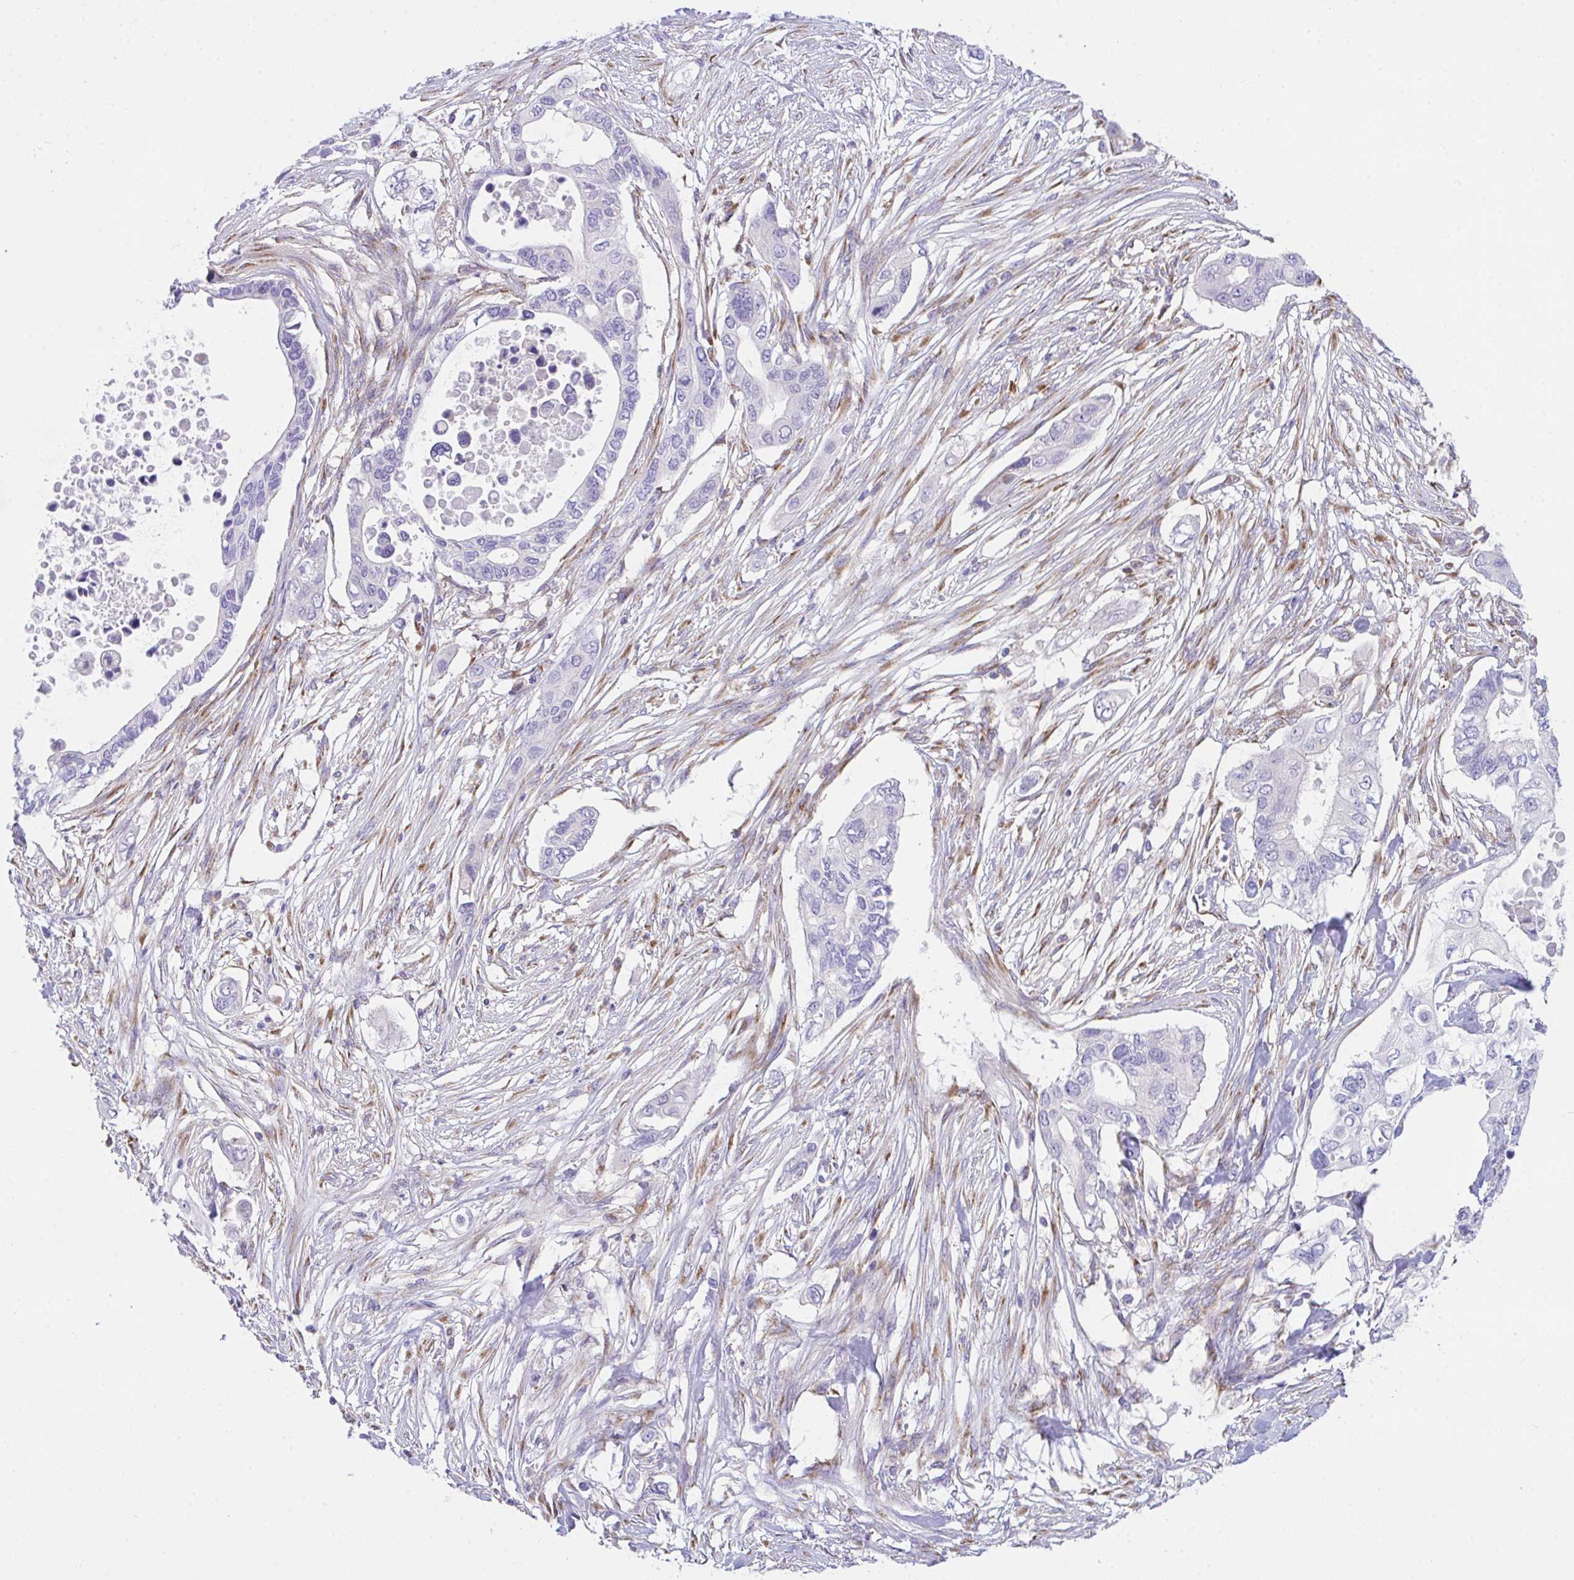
{"staining": {"intensity": "negative", "quantity": "none", "location": "none"}, "tissue": "pancreatic cancer", "cell_type": "Tumor cells", "image_type": "cancer", "snomed": [{"axis": "morphology", "description": "Adenocarcinoma, NOS"}, {"axis": "topography", "description": "Pancreas"}], "caption": "The micrograph demonstrates no staining of tumor cells in pancreatic adenocarcinoma.", "gene": "MIA3", "patient": {"sex": "female", "age": 63}}